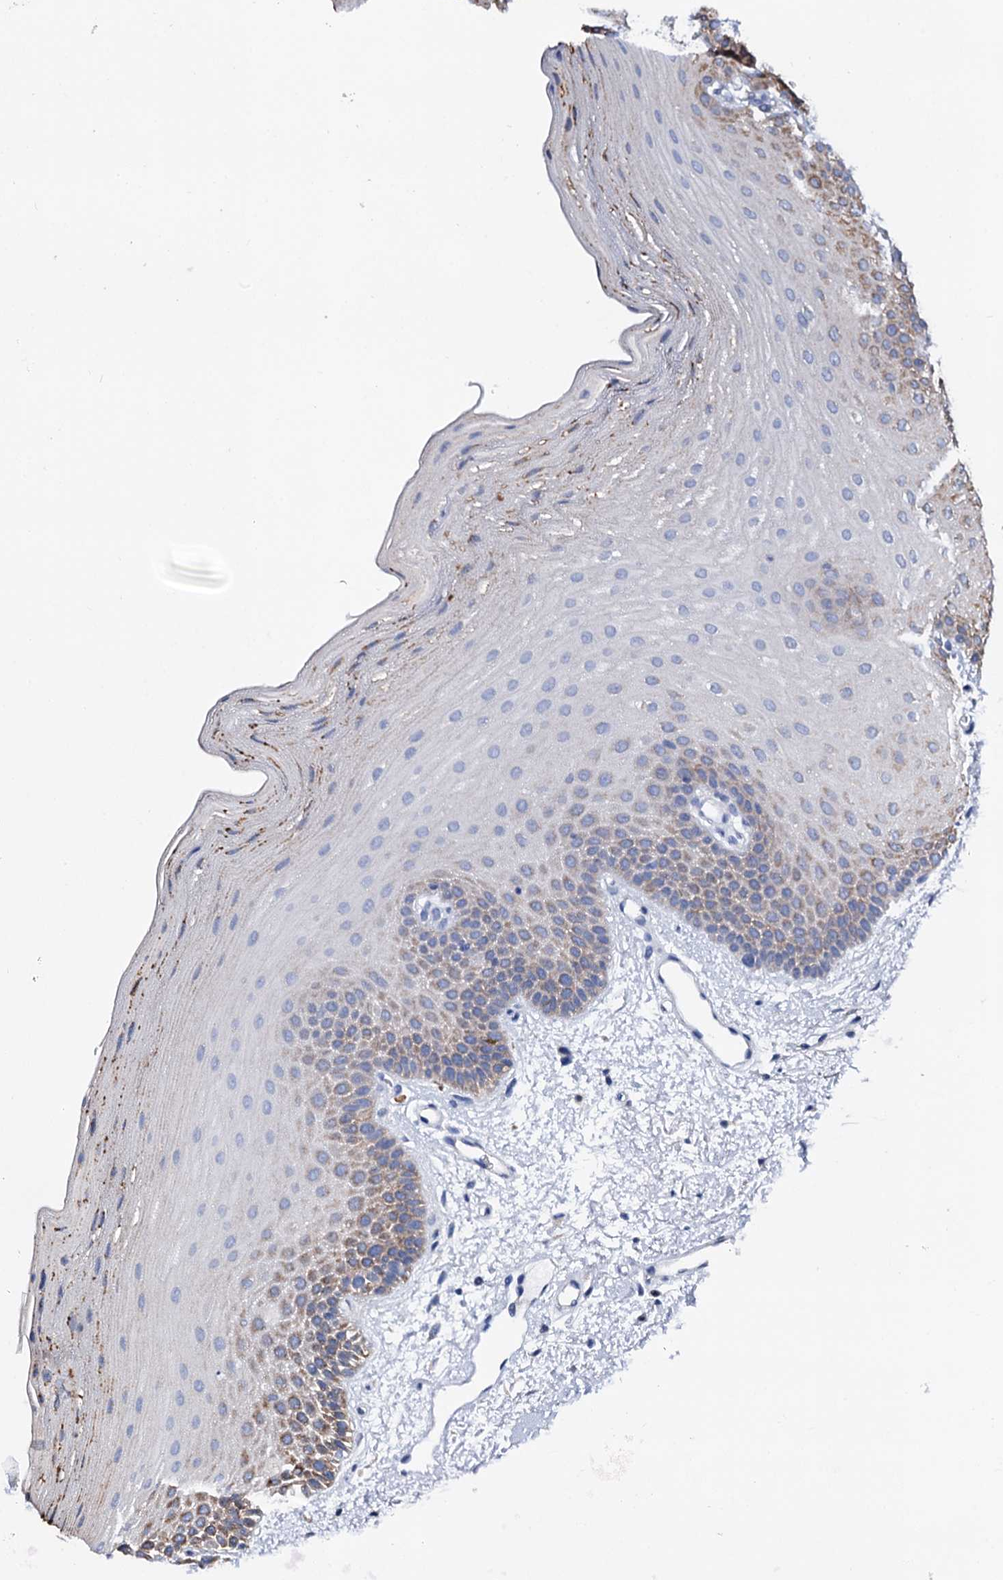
{"staining": {"intensity": "moderate", "quantity": "25%-75%", "location": "cytoplasmic/membranous"}, "tissue": "oral mucosa", "cell_type": "Squamous epithelial cells", "image_type": "normal", "snomed": [{"axis": "morphology", "description": "Normal tissue, NOS"}, {"axis": "topography", "description": "Oral tissue"}], "caption": "Immunohistochemical staining of benign oral mucosa shows moderate cytoplasmic/membranous protein expression in approximately 25%-75% of squamous epithelial cells. (DAB (3,3'-diaminobenzidine) IHC, brown staining for protein, blue staining for nuclei).", "gene": "NUP58", "patient": {"sex": "male", "age": 68}}